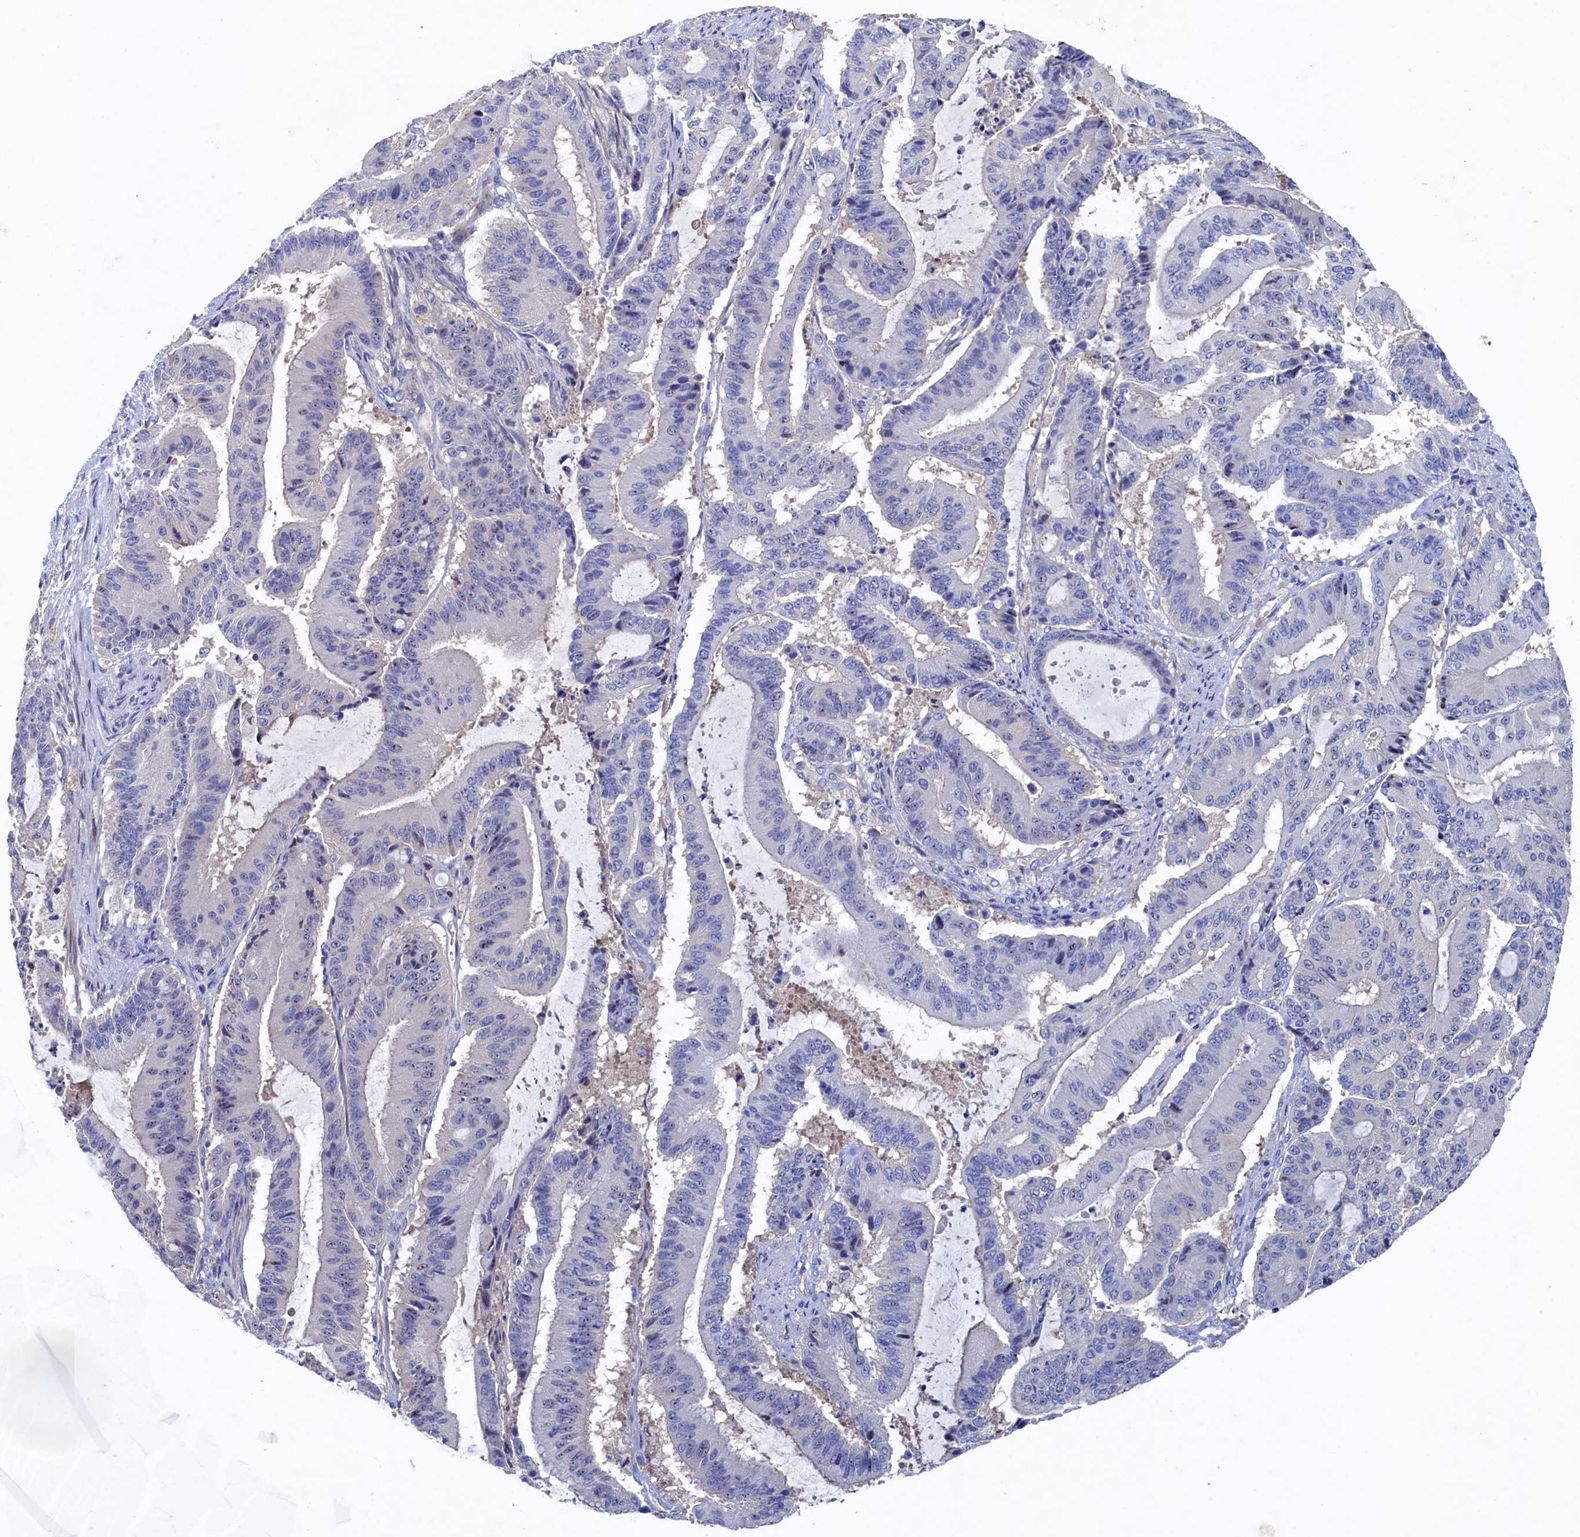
{"staining": {"intensity": "negative", "quantity": "none", "location": "none"}, "tissue": "liver cancer", "cell_type": "Tumor cells", "image_type": "cancer", "snomed": [{"axis": "morphology", "description": "Normal tissue, NOS"}, {"axis": "morphology", "description": "Cholangiocarcinoma"}, {"axis": "topography", "description": "Liver"}, {"axis": "topography", "description": "Peripheral nerve tissue"}], "caption": "Micrograph shows no significant protein expression in tumor cells of liver cancer (cholangiocarcinoma).", "gene": "CBLIF", "patient": {"sex": "female", "age": 73}}